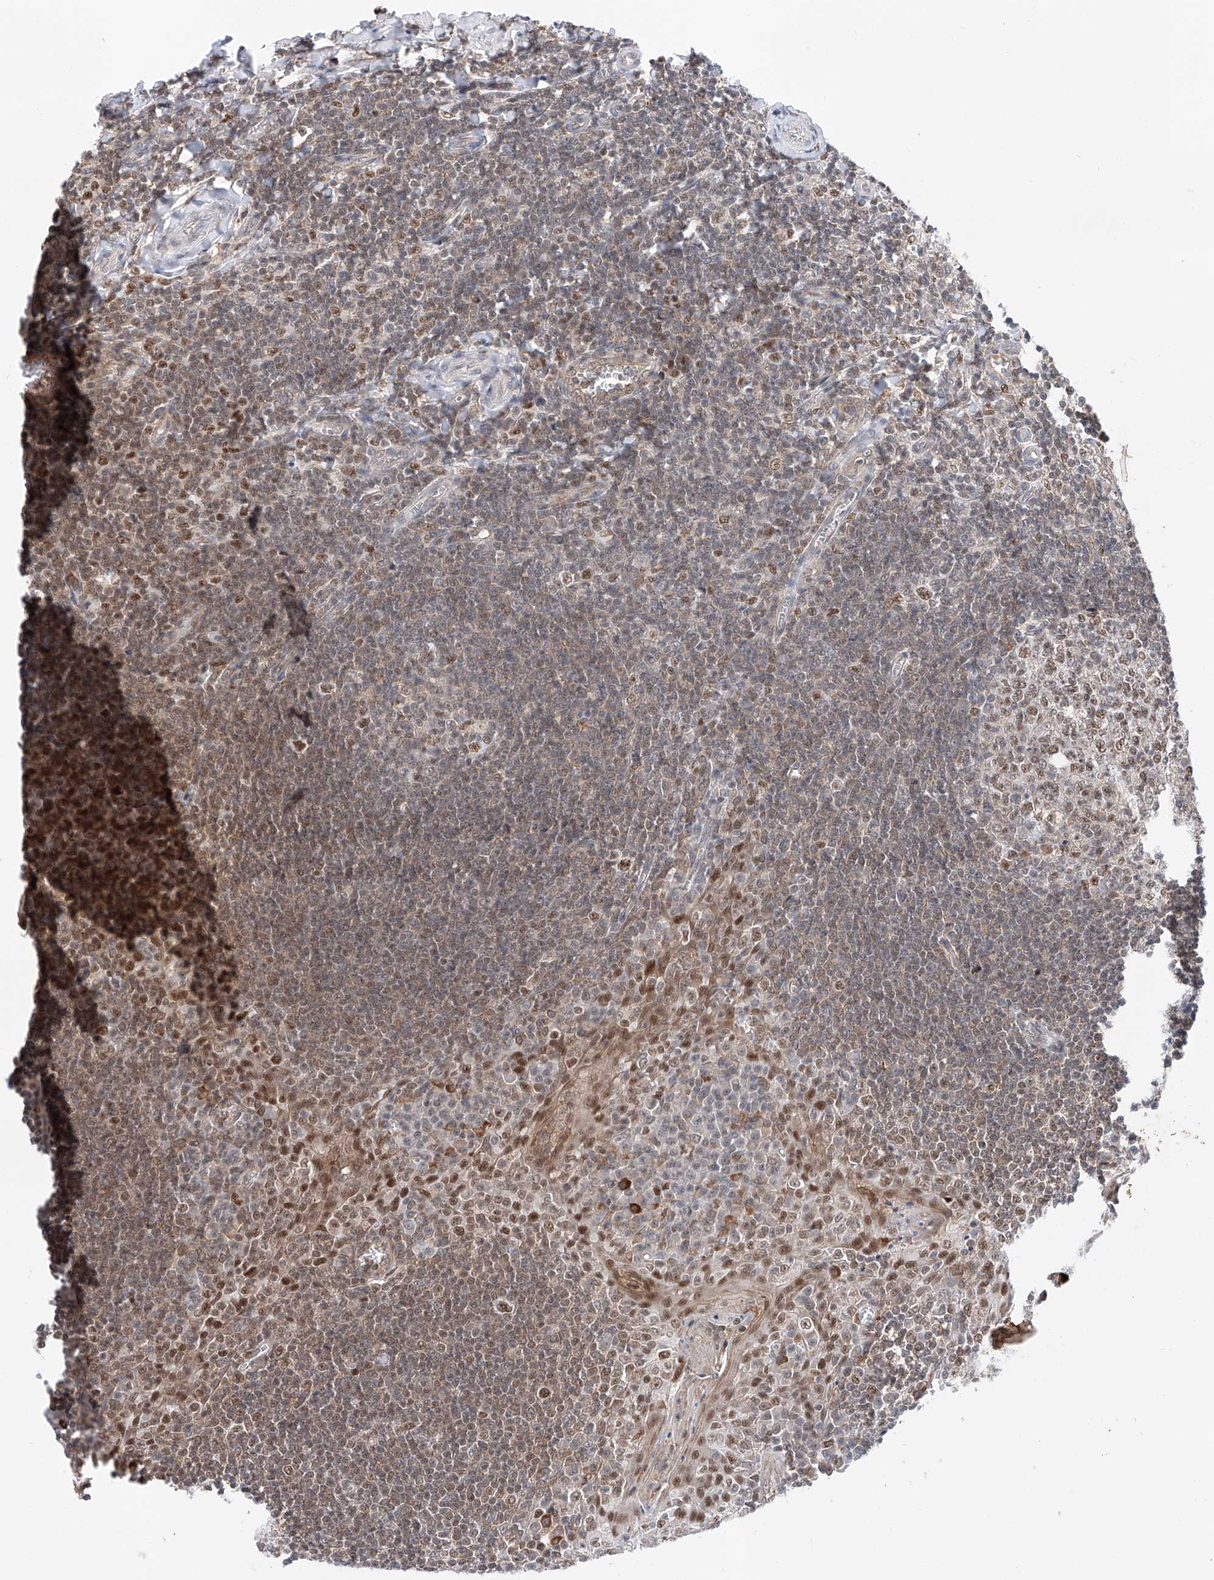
{"staining": {"intensity": "moderate", "quantity": ">75%", "location": "nuclear"}, "tissue": "tonsil", "cell_type": "Germinal center cells", "image_type": "normal", "snomed": [{"axis": "morphology", "description": "Normal tissue, NOS"}, {"axis": "topography", "description": "Tonsil"}], "caption": "This photomicrograph displays benign tonsil stained with IHC to label a protein in brown. The nuclear of germinal center cells show moderate positivity for the protein. Nuclei are counter-stained blue.", "gene": "SNRNP200", "patient": {"sex": "male", "age": 27}}